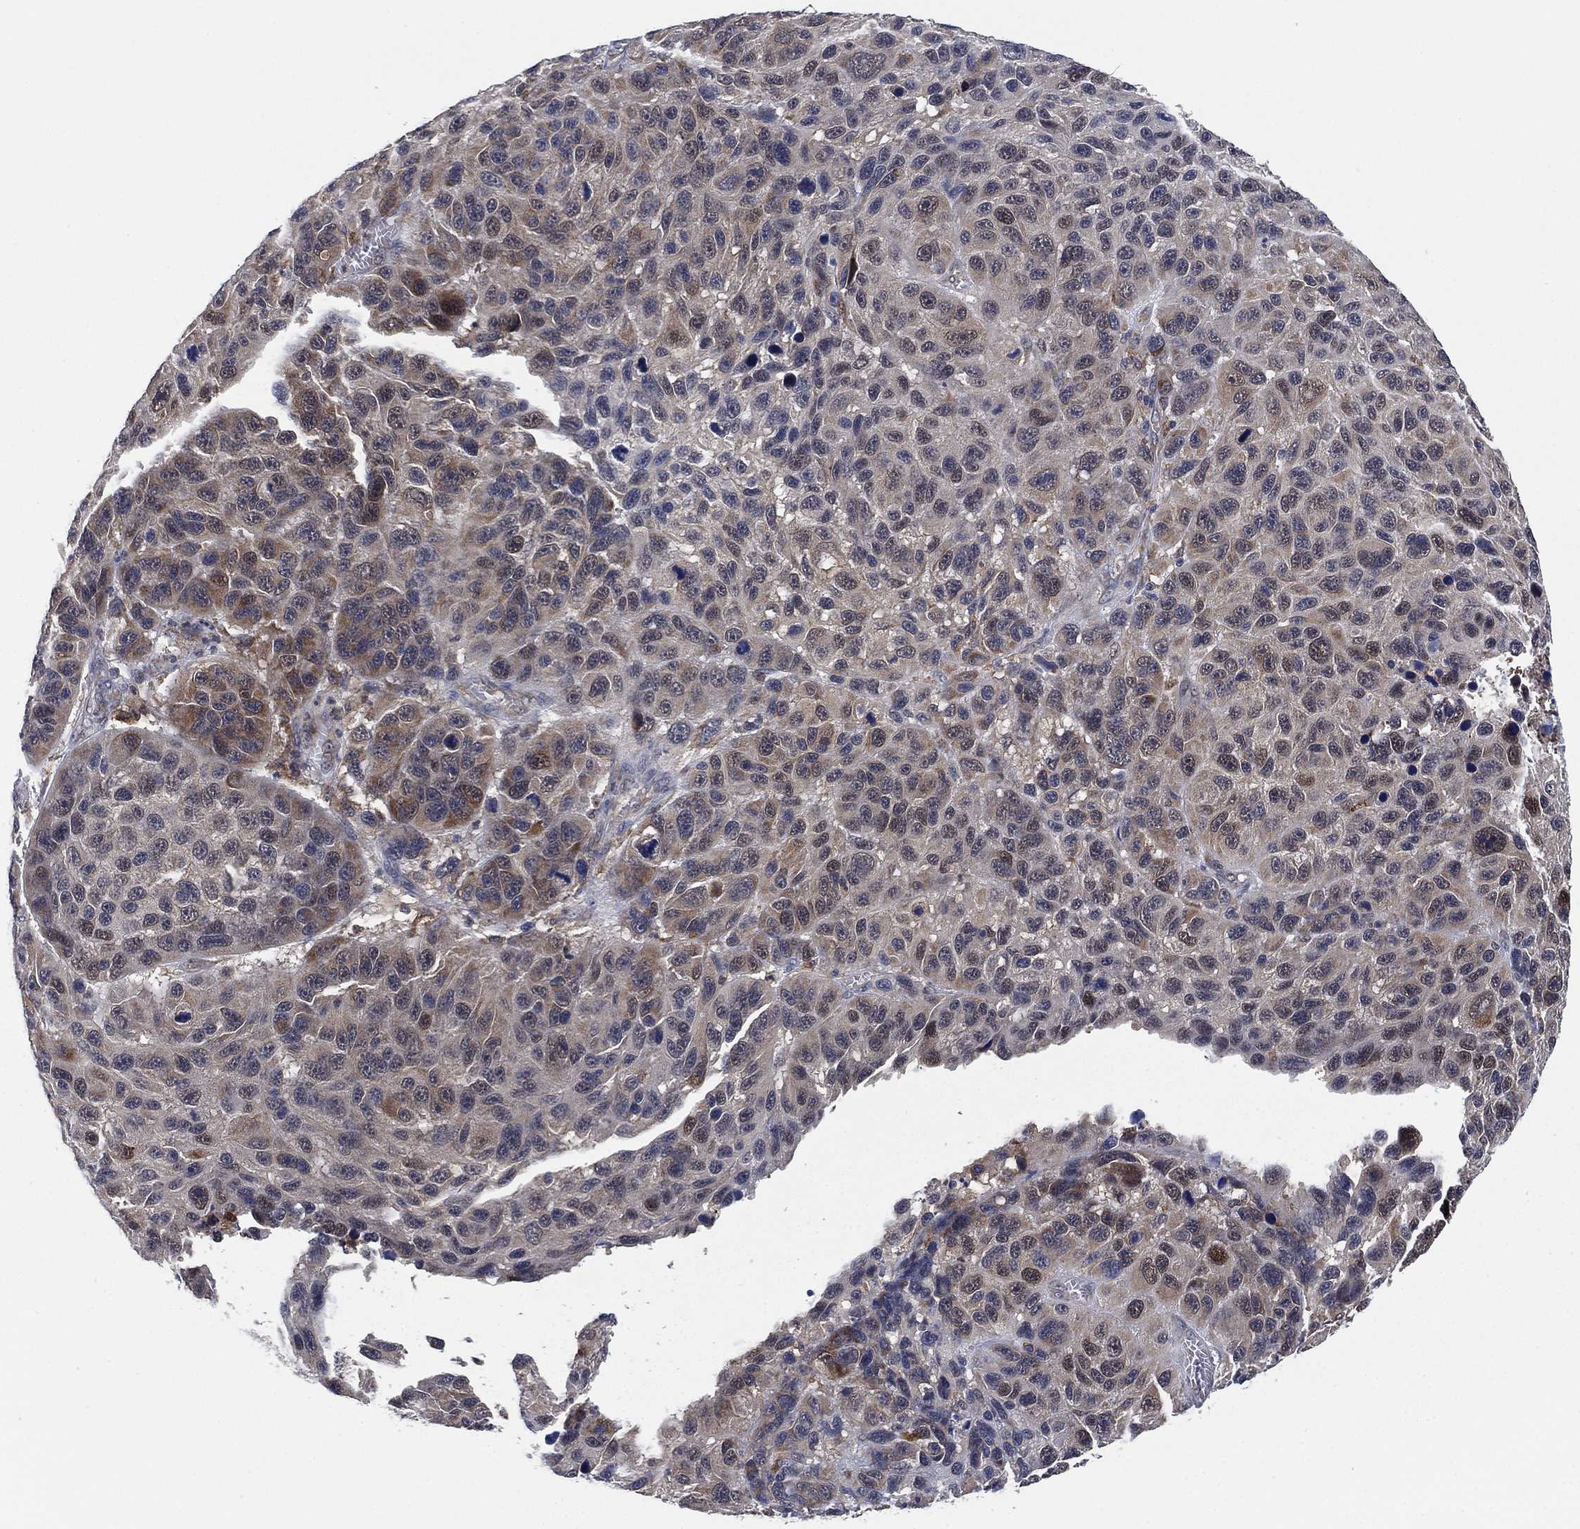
{"staining": {"intensity": "moderate", "quantity": "<25%", "location": "cytoplasmic/membranous"}, "tissue": "melanoma", "cell_type": "Tumor cells", "image_type": "cancer", "snomed": [{"axis": "morphology", "description": "Malignant melanoma, NOS"}, {"axis": "topography", "description": "Skin"}], "caption": "The immunohistochemical stain labels moderate cytoplasmic/membranous positivity in tumor cells of melanoma tissue. Using DAB (brown) and hematoxylin (blue) stains, captured at high magnification using brightfield microscopy.", "gene": "FES", "patient": {"sex": "male", "age": 53}}